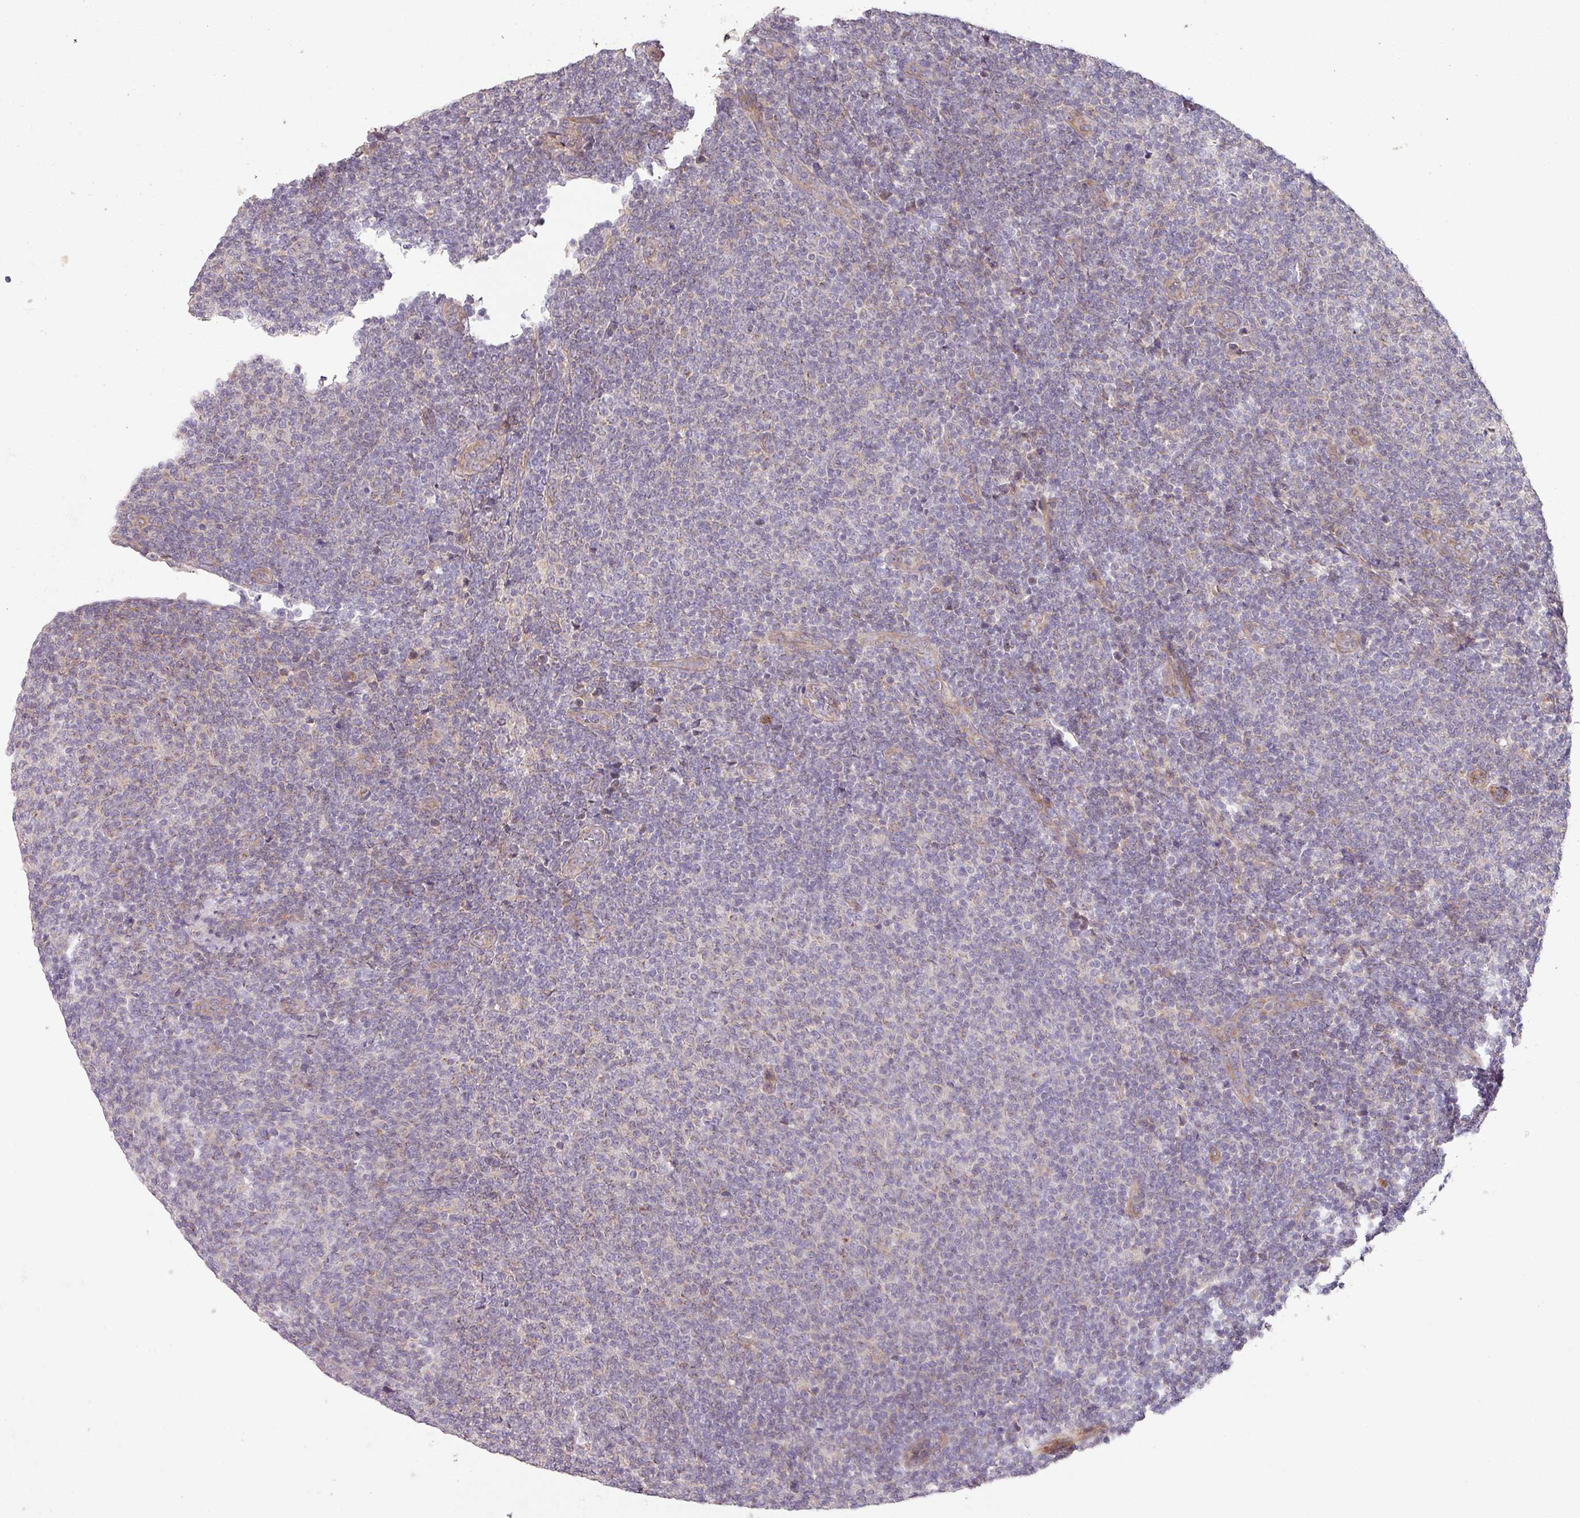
{"staining": {"intensity": "negative", "quantity": "none", "location": "none"}, "tissue": "lymphoma", "cell_type": "Tumor cells", "image_type": "cancer", "snomed": [{"axis": "morphology", "description": "Malignant lymphoma, non-Hodgkin's type, Low grade"}, {"axis": "topography", "description": "Lymph node"}], "caption": "DAB (3,3'-diaminobenzidine) immunohistochemical staining of malignant lymphoma, non-Hodgkin's type (low-grade) displays no significant staining in tumor cells.", "gene": "PCDH1", "patient": {"sex": "male", "age": 66}}